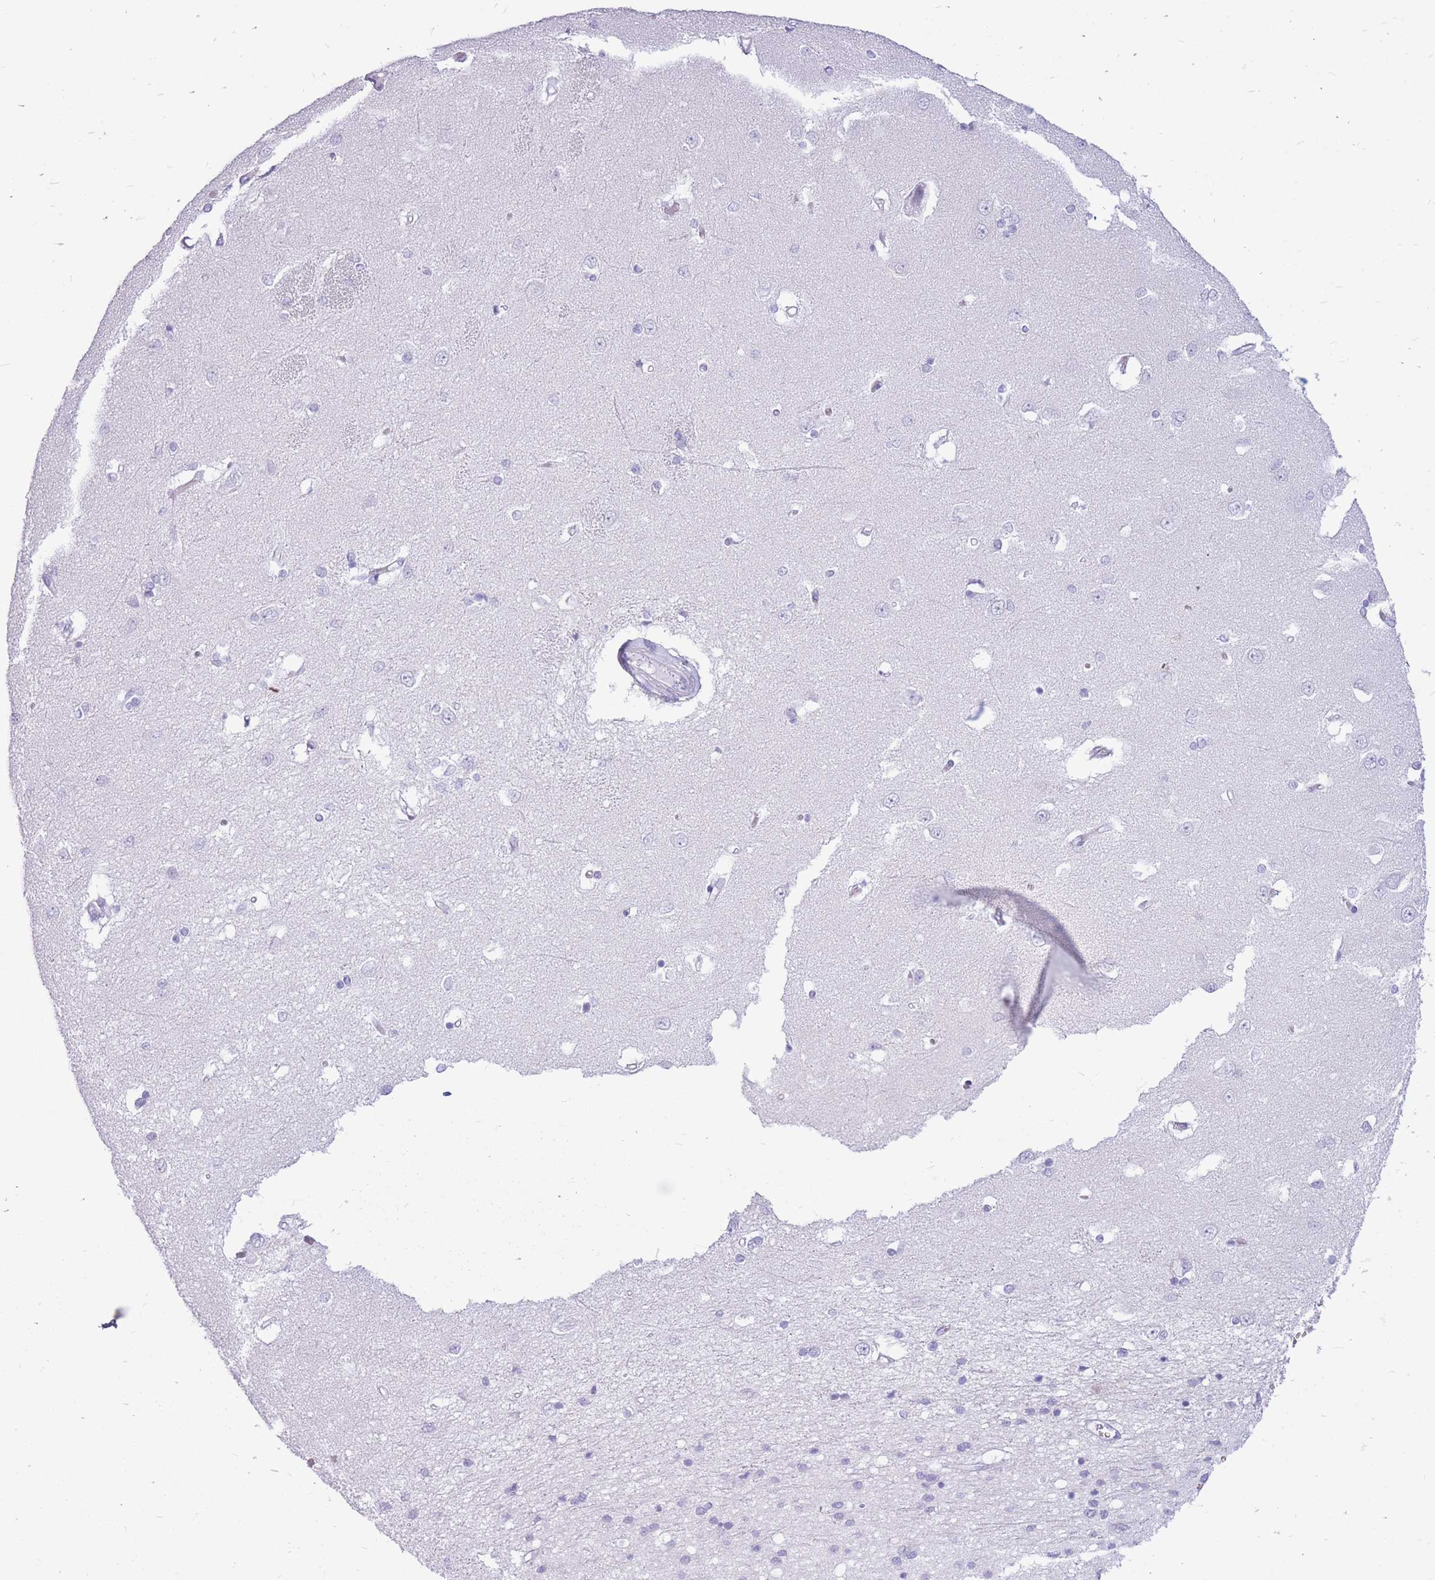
{"staining": {"intensity": "negative", "quantity": "none", "location": "none"}, "tissue": "caudate", "cell_type": "Glial cells", "image_type": "normal", "snomed": [{"axis": "morphology", "description": "Normal tissue, NOS"}, {"axis": "topography", "description": "Lateral ventricle wall"}], "caption": "Immunohistochemistry (IHC) photomicrograph of unremarkable caudate: human caudate stained with DAB reveals no significant protein staining in glial cells. The staining was performed using DAB (3,3'-diaminobenzidine) to visualize the protein expression in brown, while the nuclei were stained in blue with hematoxylin (Magnification: 20x).", "gene": "CYP21A2", "patient": {"sex": "male", "age": 37}}